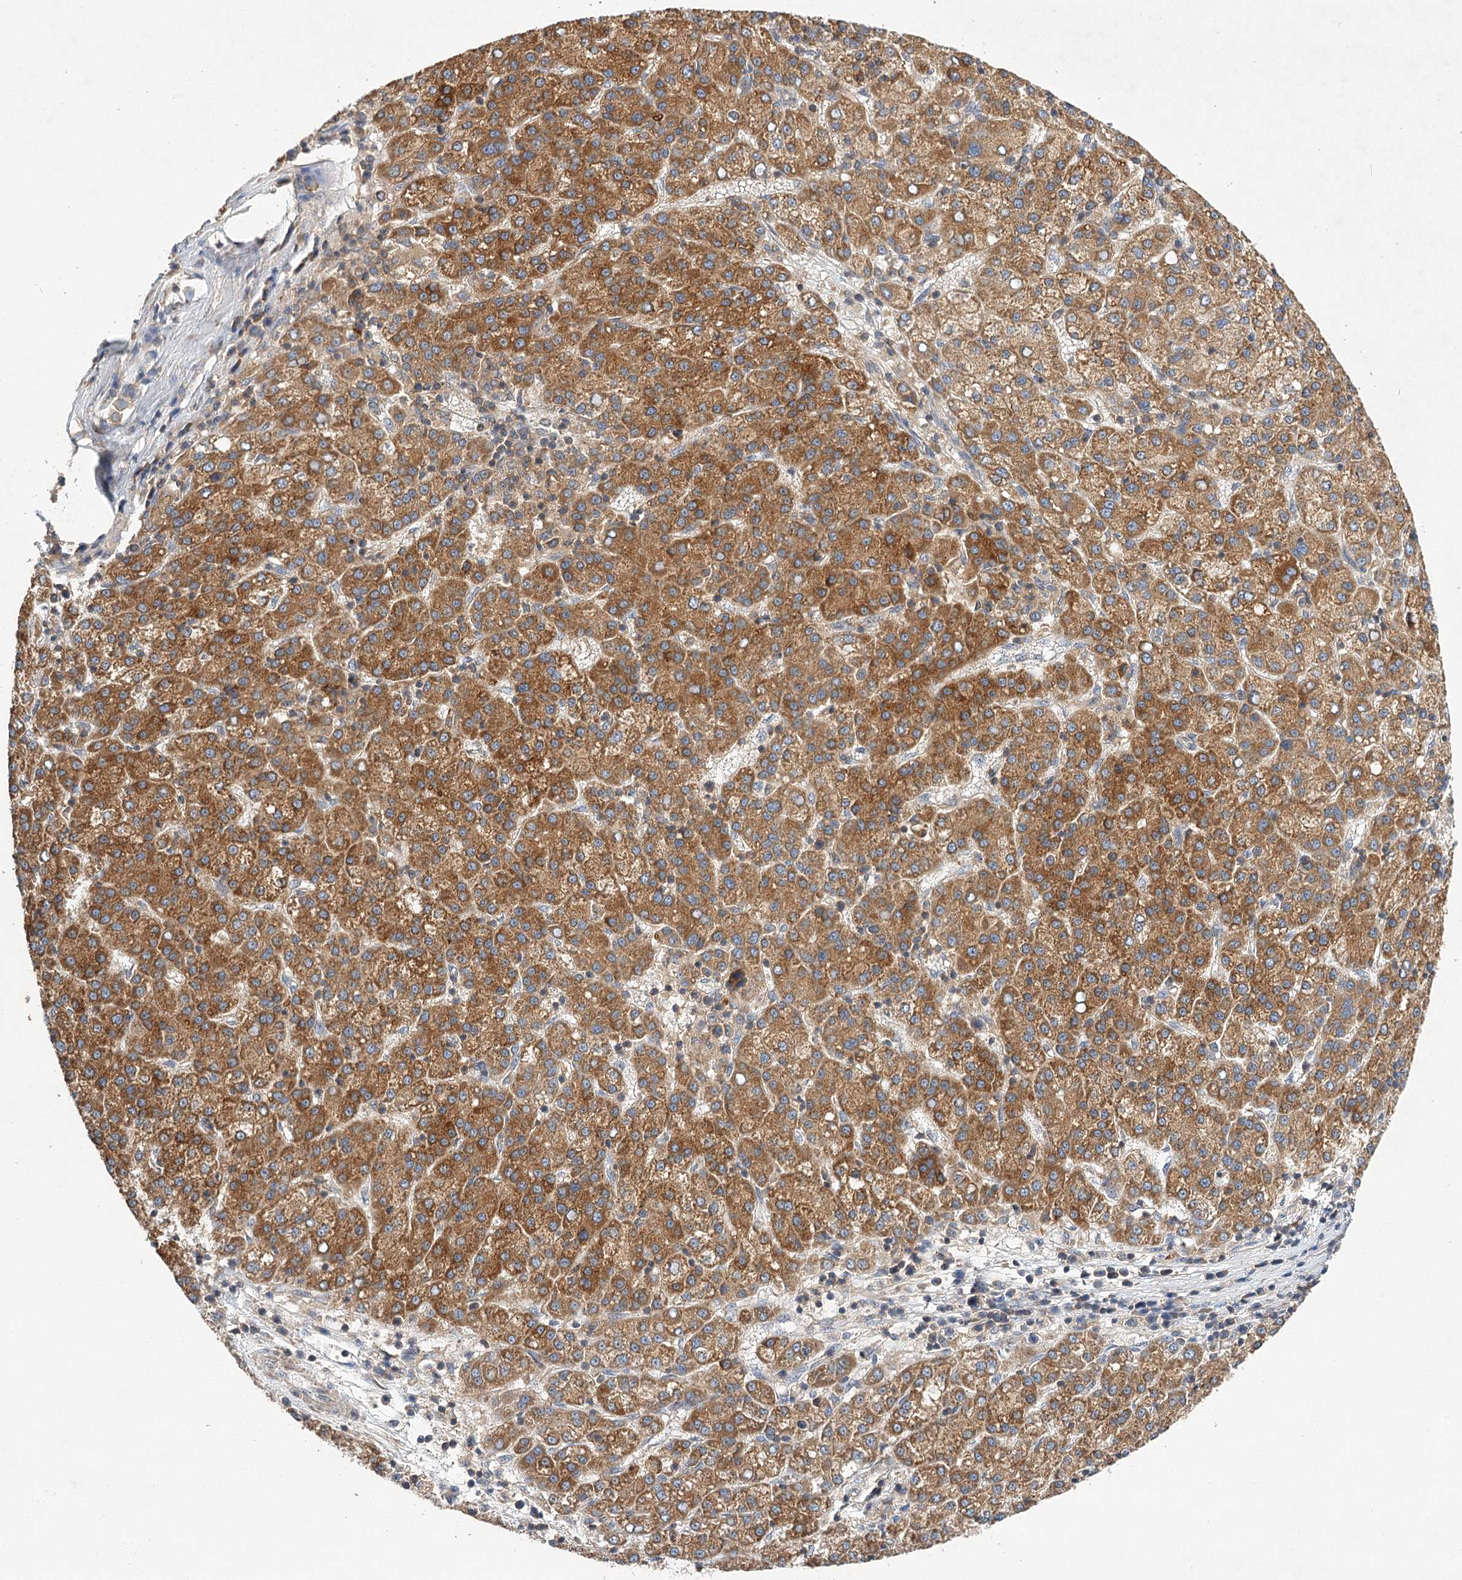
{"staining": {"intensity": "moderate", "quantity": ">75%", "location": "cytoplasmic/membranous"}, "tissue": "liver cancer", "cell_type": "Tumor cells", "image_type": "cancer", "snomed": [{"axis": "morphology", "description": "Carcinoma, Hepatocellular, NOS"}, {"axis": "topography", "description": "Liver"}], "caption": "Immunohistochemistry image of neoplastic tissue: human liver cancer stained using IHC reveals medium levels of moderate protein expression localized specifically in the cytoplasmic/membranous of tumor cells, appearing as a cytoplasmic/membranous brown color.", "gene": "LSS", "patient": {"sex": "female", "age": 58}}